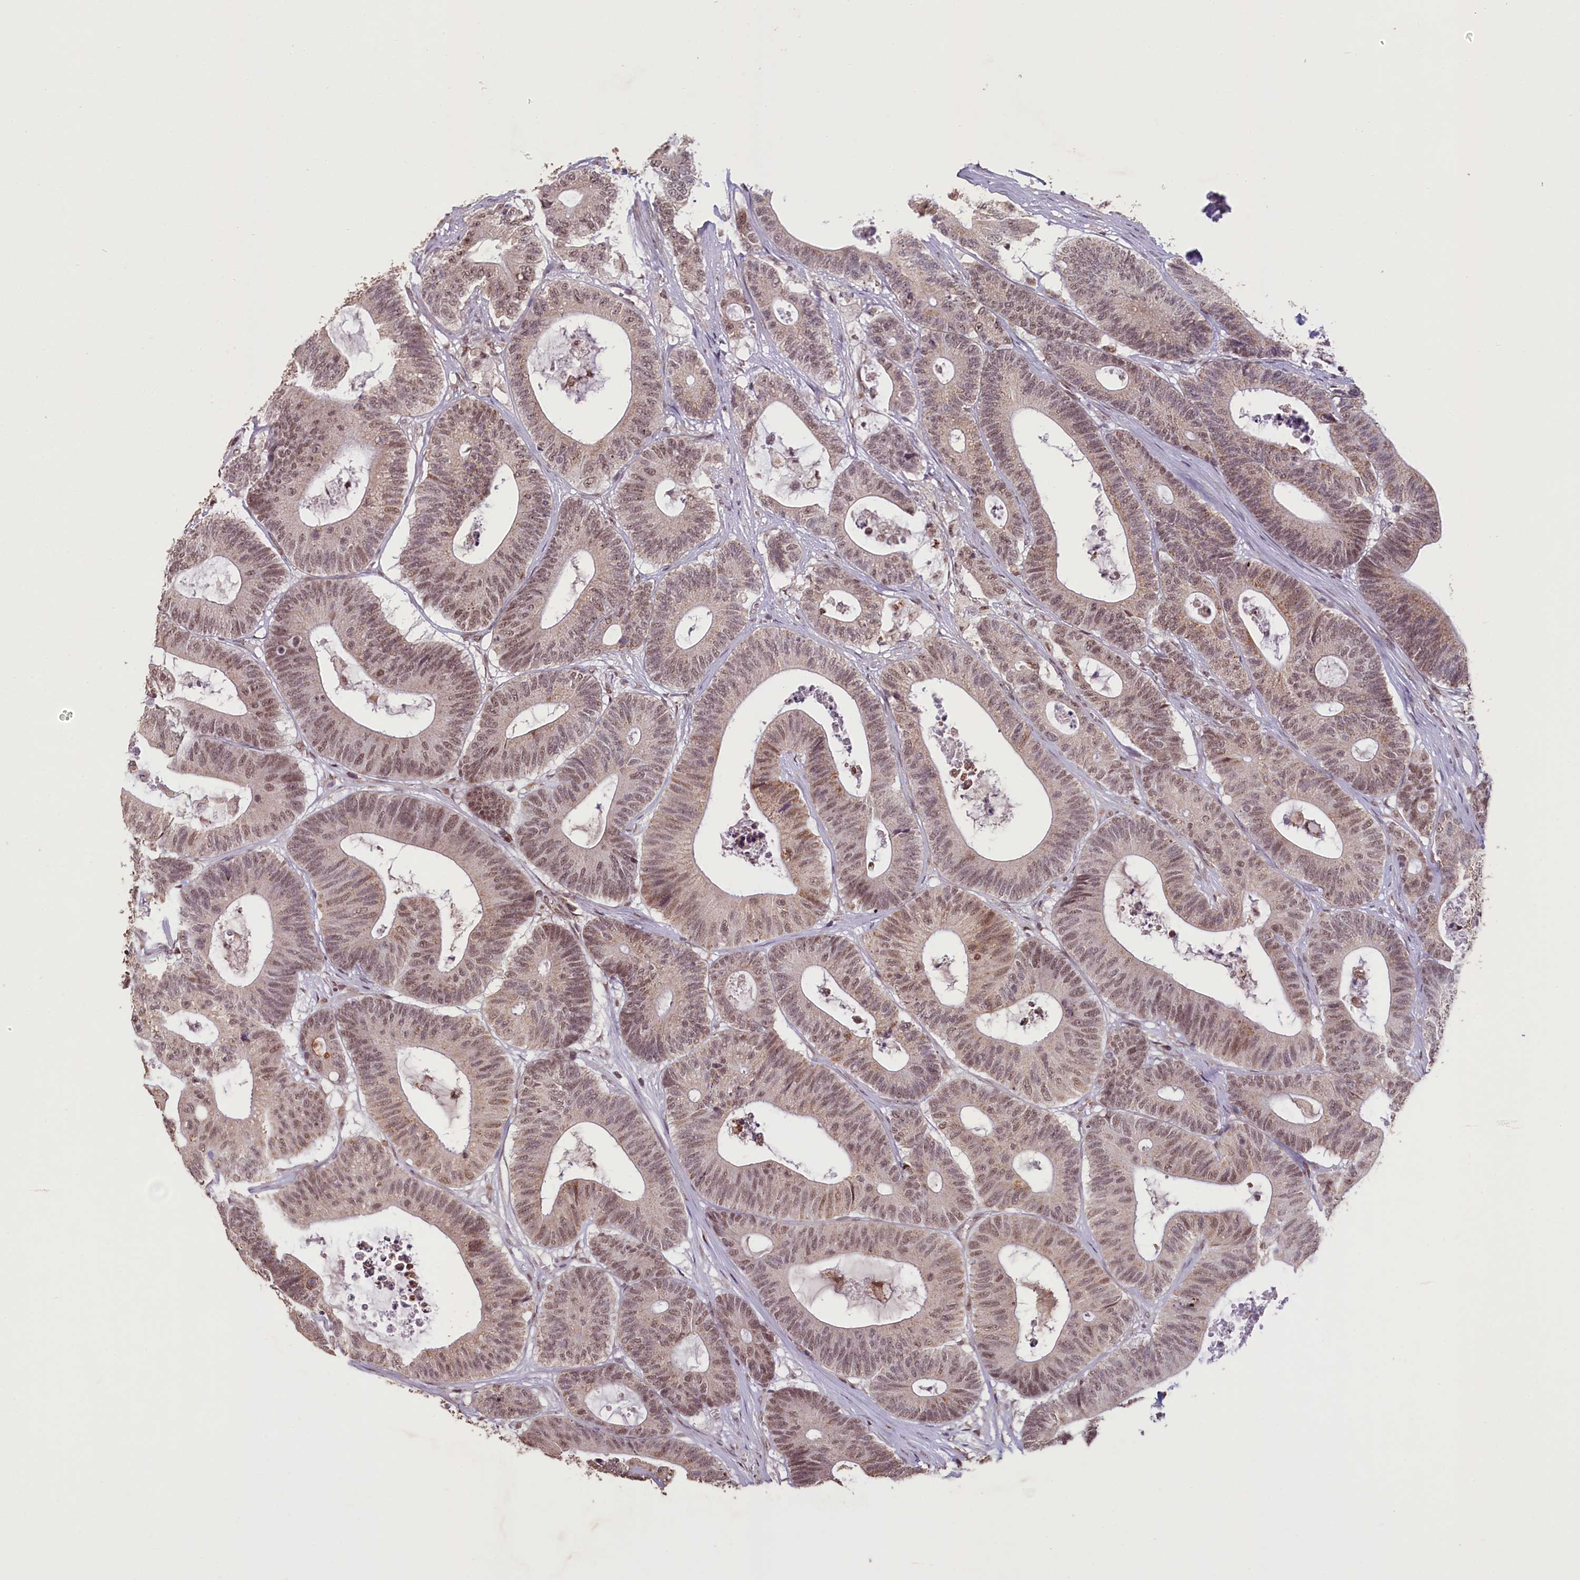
{"staining": {"intensity": "moderate", "quantity": ">75%", "location": "nuclear"}, "tissue": "colorectal cancer", "cell_type": "Tumor cells", "image_type": "cancer", "snomed": [{"axis": "morphology", "description": "Adenocarcinoma, NOS"}, {"axis": "topography", "description": "Colon"}], "caption": "This micrograph shows IHC staining of colorectal cancer, with medium moderate nuclear expression in approximately >75% of tumor cells.", "gene": "PDE6D", "patient": {"sex": "female", "age": 84}}